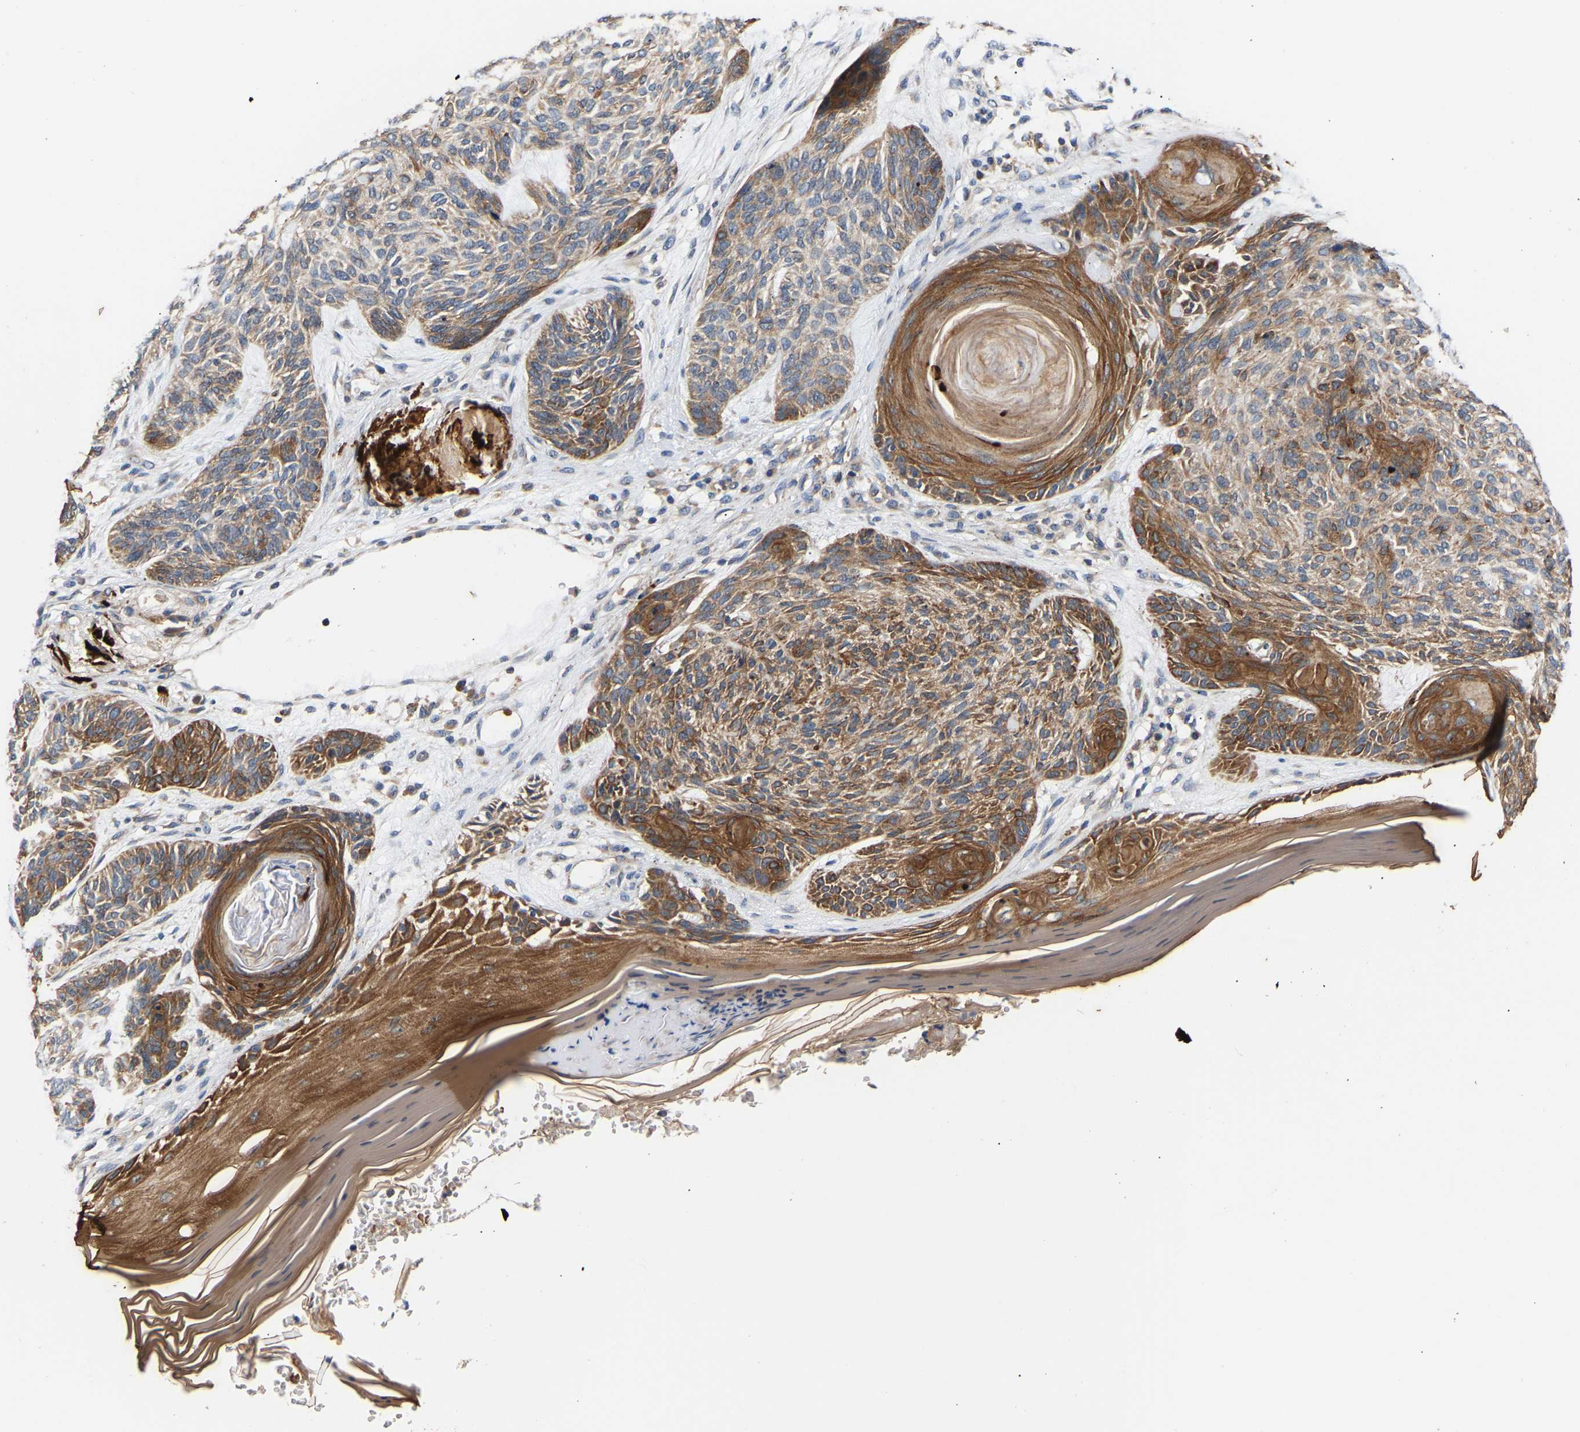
{"staining": {"intensity": "moderate", "quantity": ">75%", "location": "cytoplasmic/membranous"}, "tissue": "skin cancer", "cell_type": "Tumor cells", "image_type": "cancer", "snomed": [{"axis": "morphology", "description": "Basal cell carcinoma"}, {"axis": "topography", "description": "Skin"}], "caption": "DAB immunohistochemical staining of human basal cell carcinoma (skin) reveals moderate cytoplasmic/membranous protein expression in about >75% of tumor cells.", "gene": "LRBA", "patient": {"sex": "male", "age": 55}}